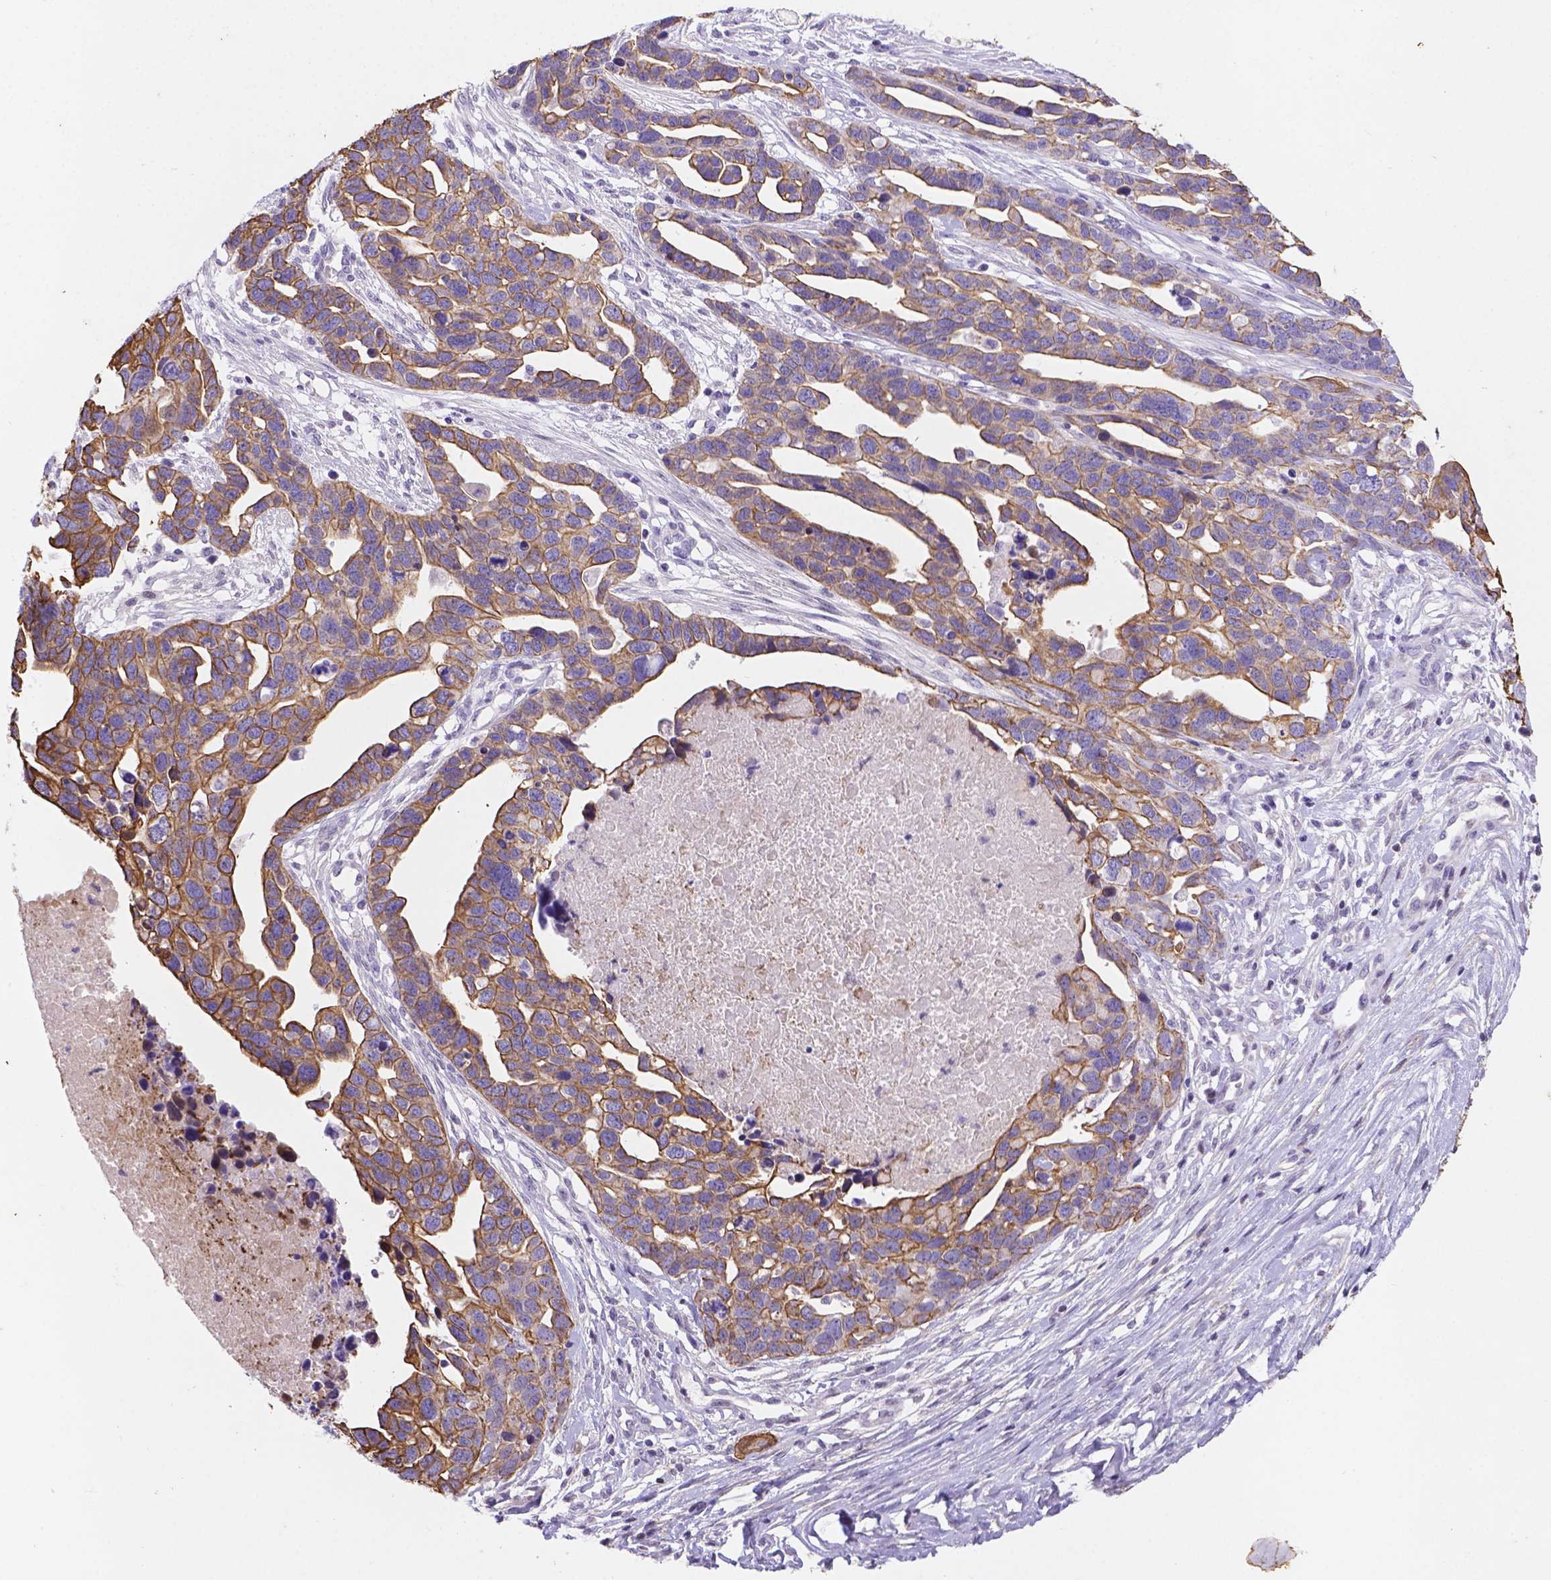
{"staining": {"intensity": "moderate", "quantity": ">75%", "location": "cytoplasmic/membranous"}, "tissue": "ovarian cancer", "cell_type": "Tumor cells", "image_type": "cancer", "snomed": [{"axis": "morphology", "description": "Cystadenocarcinoma, serous, NOS"}, {"axis": "topography", "description": "Ovary"}], "caption": "An image of ovarian serous cystadenocarcinoma stained for a protein demonstrates moderate cytoplasmic/membranous brown staining in tumor cells.", "gene": "DMWD", "patient": {"sex": "female", "age": 54}}